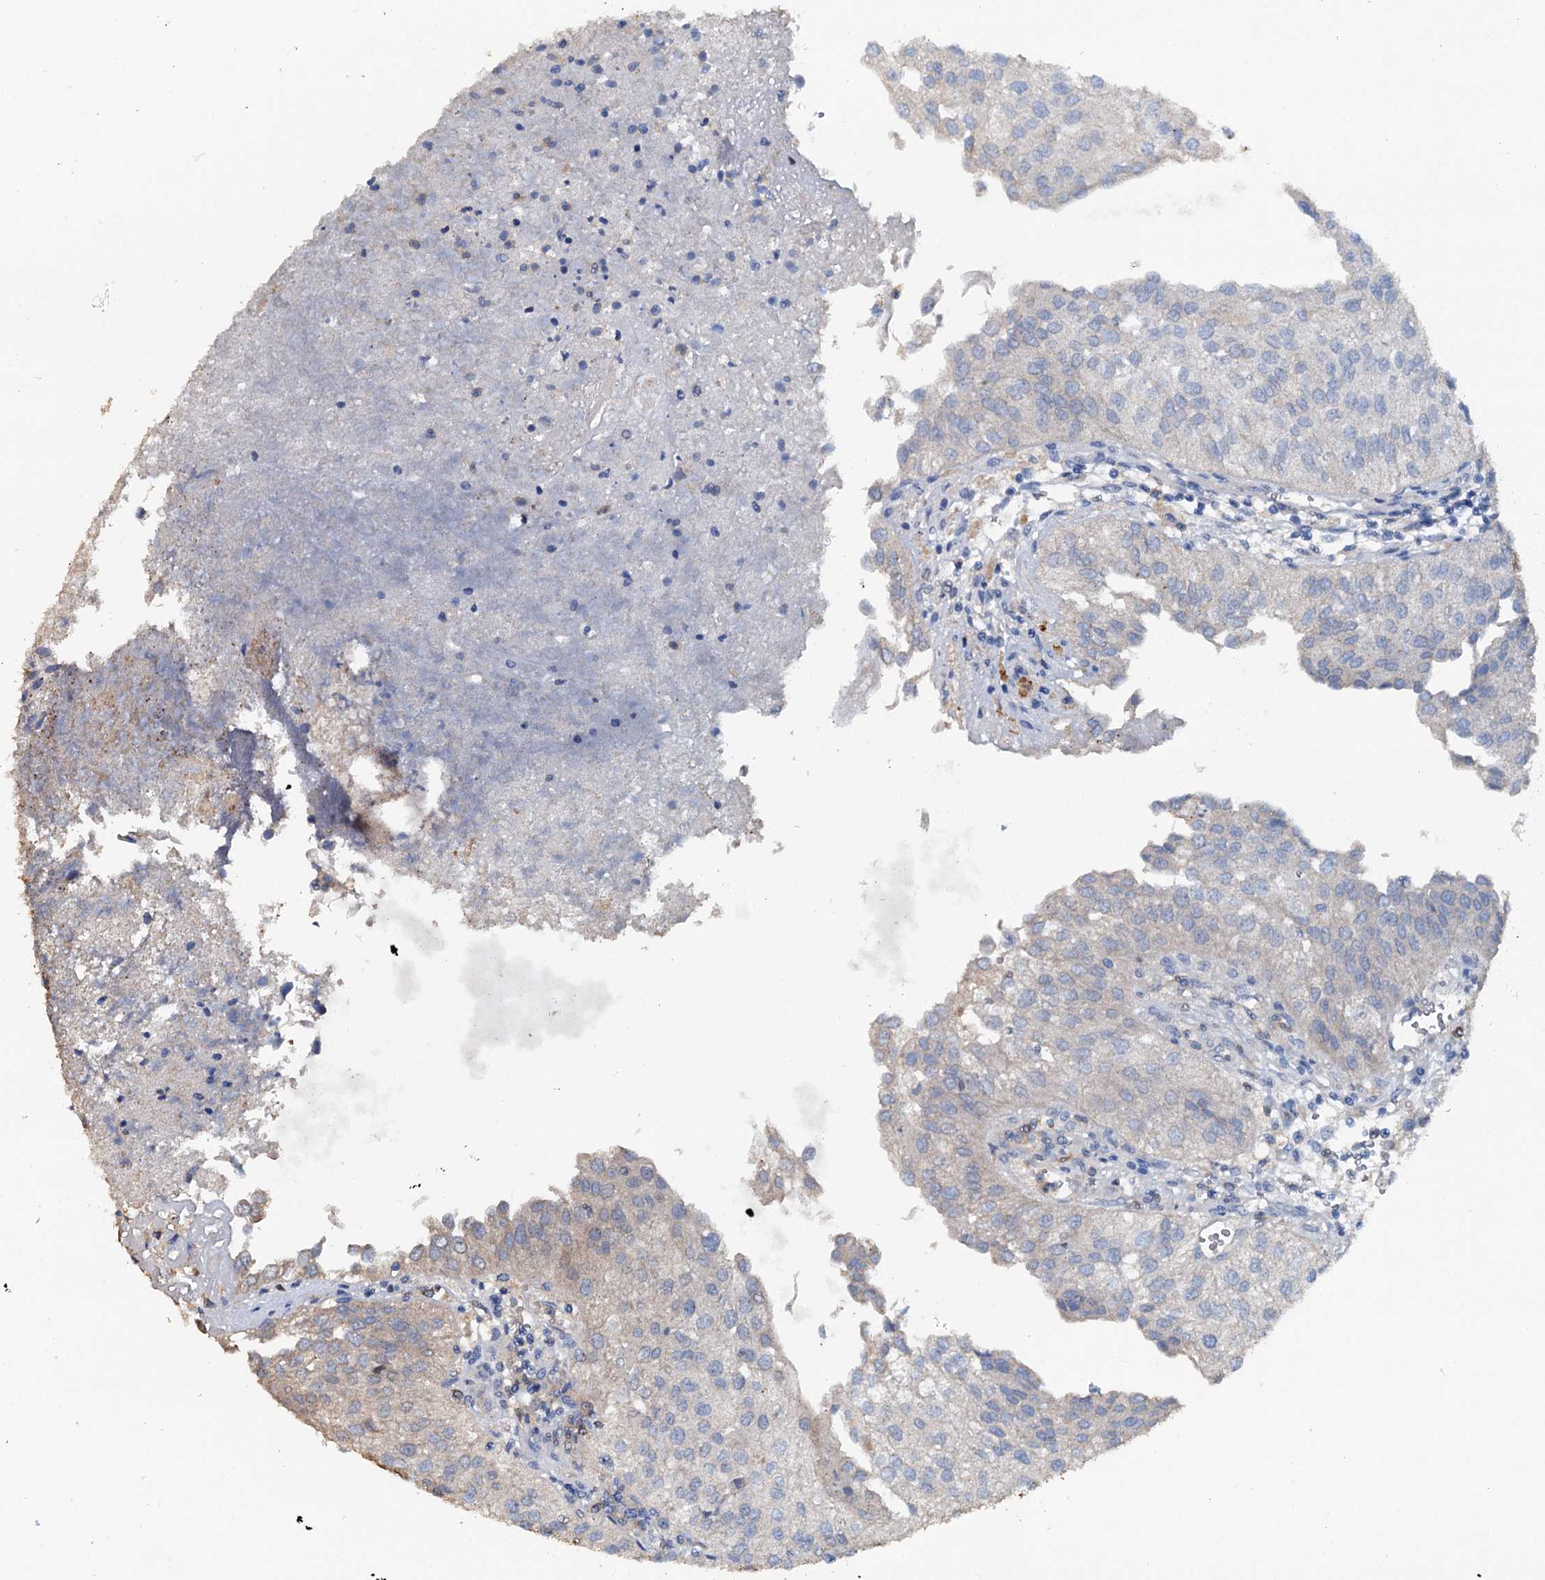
{"staining": {"intensity": "negative", "quantity": "none", "location": "none"}, "tissue": "urothelial cancer", "cell_type": "Tumor cells", "image_type": "cancer", "snomed": [{"axis": "morphology", "description": "Urothelial carcinoma, Low grade"}, {"axis": "topography", "description": "Urinary bladder"}], "caption": "Immunohistochemistry of human urothelial carcinoma (low-grade) displays no expression in tumor cells.", "gene": "IL17RD", "patient": {"sex": "female", "age": 89}}